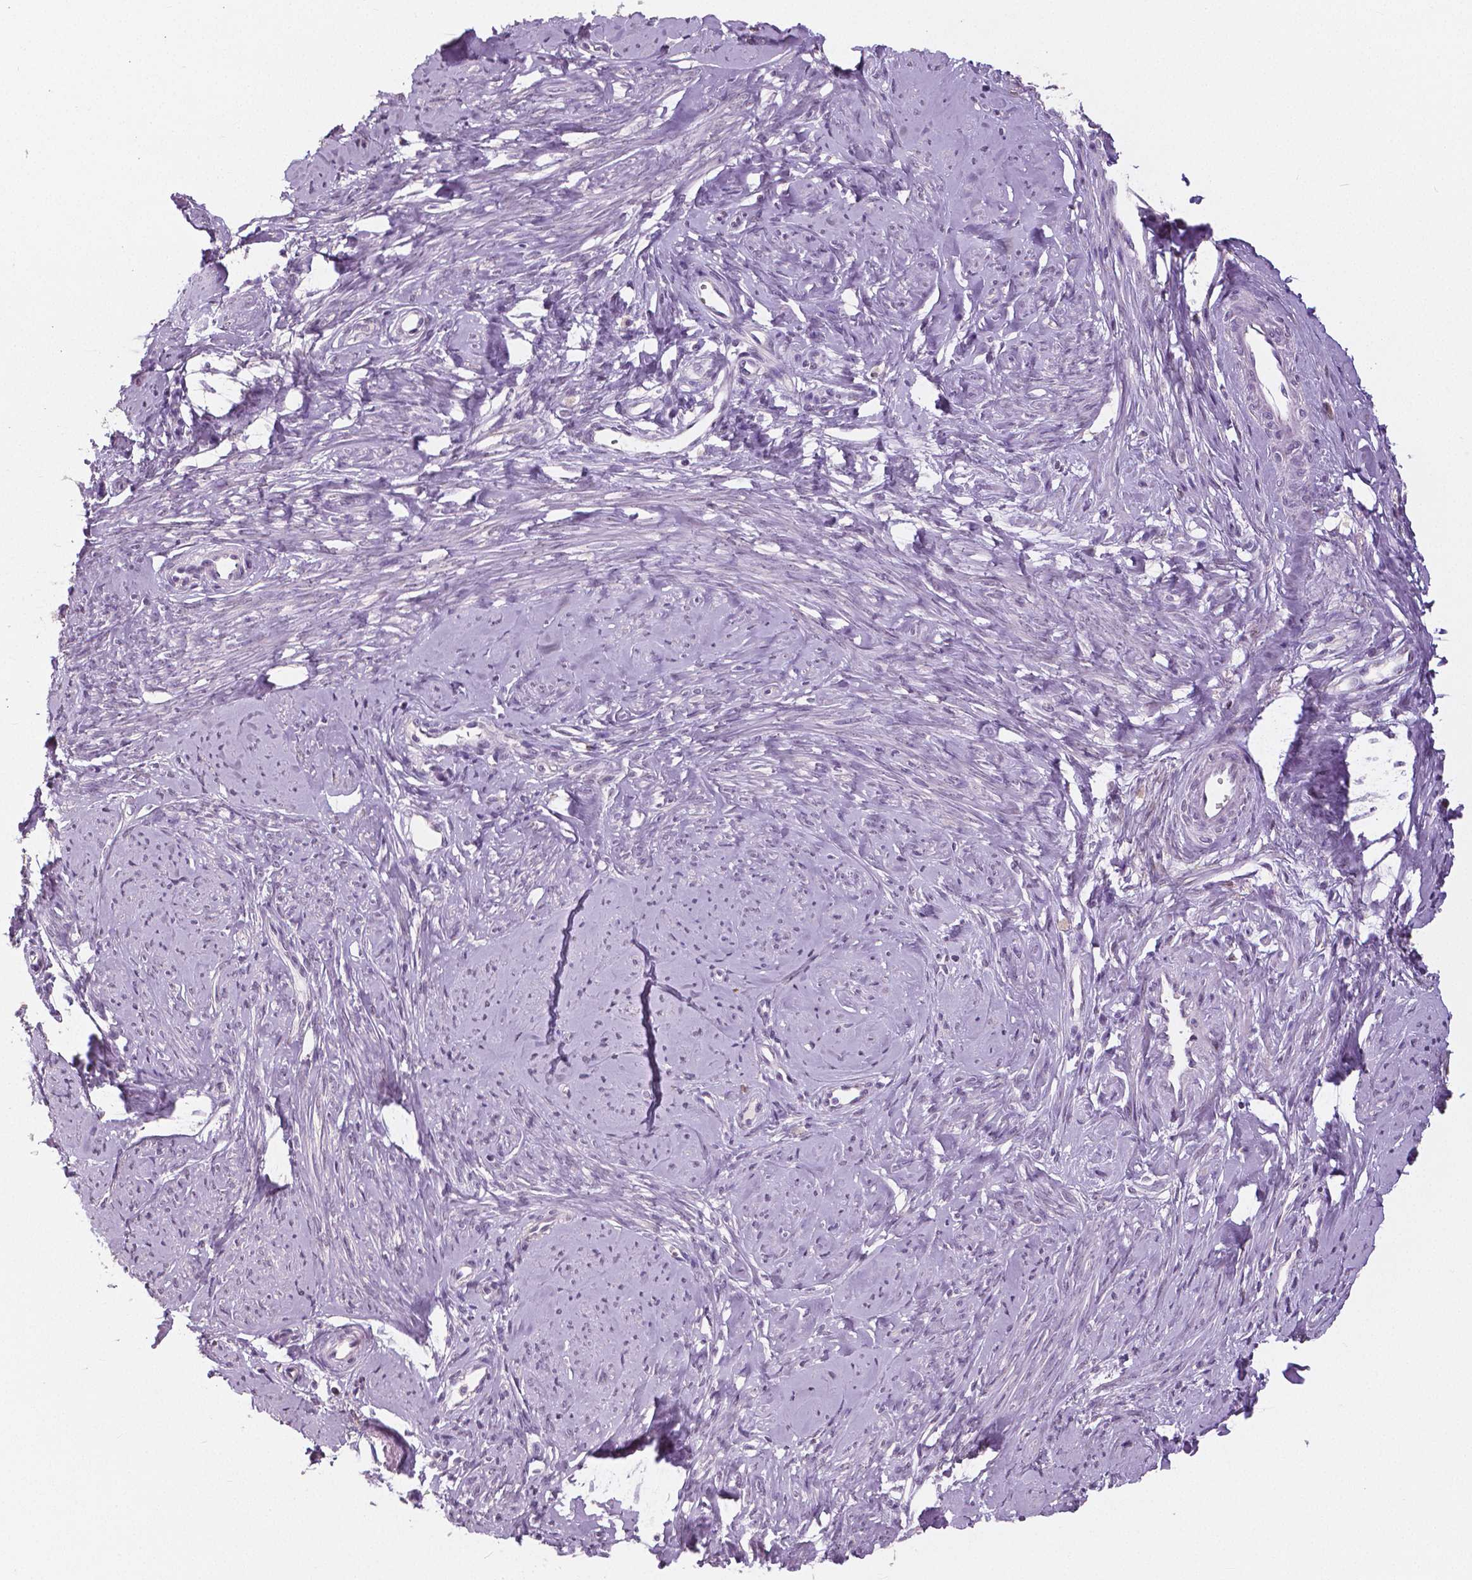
{"staining": {"intensity": "negative", "quantity": "none", "location": "none"}, "tissue": "smooth muscle", "cell_type": "Smooth muscle cells", "image_type": "normal", "snomed": [{"axis": "morphology", "description": "Normal tissue, NOS"}, {"axis": "topography", "description": "Smooth muscle"}], "caption": "An immunohistochemistry (IHC) image of unremarkable smooth muscle is shown. There is no staining in smooth muscle cells of smooth muscle. (Stains: DAB (3,3'-diaminobenzidine) IHC with hematoxylin counter stain, Microscopy: brightfield microscopy at high magnification).", "gene": "NECAB1", "patient": {"sex": "female", "age": 48}}